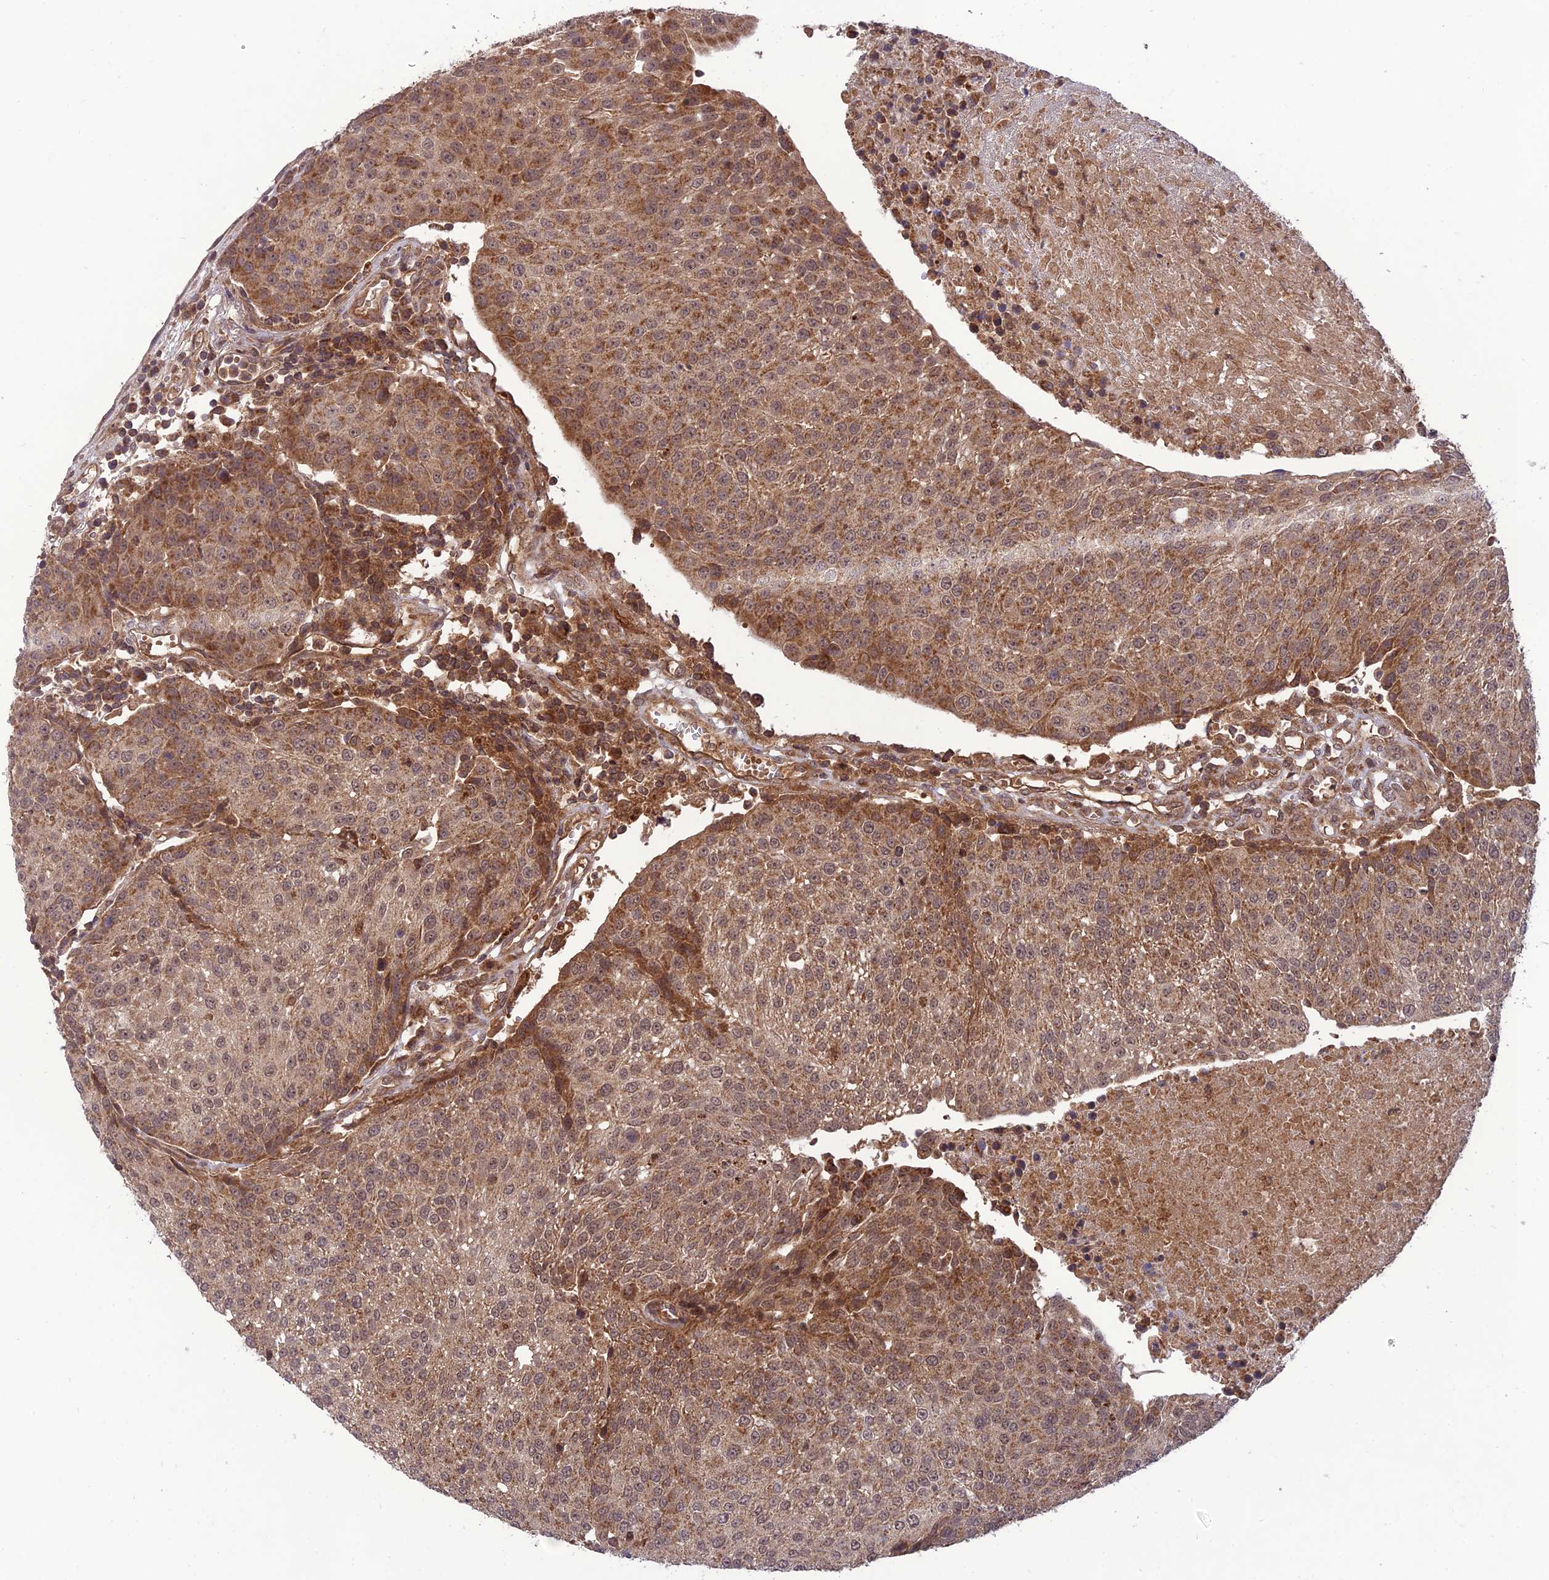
{"staining": {"intensity": "moderate", "quantity": ">75%", "location": "cytoplasmic/membranous,nuclear"}, "tissue": "urothelial cancer", "cell_type": "Tumor cells", "image_type": "cancer", "snomed": [{"axis": "morphology", "description": "Urothelial carcinoma, High grade"}, {"axis": "topography", "description": "Urinary bladder"}], "caption": "IHC micrograph of neoplastic tissue: urothelial cancer stained using immunohistochemistry shows medium levels of moderate protein expression localized specifically in the cytoplasmic/membranous and nuclear of tumor cells, appearing as a cytoplasmic/membranous and nuclear brown color.", "gene": "NDUFC1", "patient": {"sex": "female", "age": 85}}